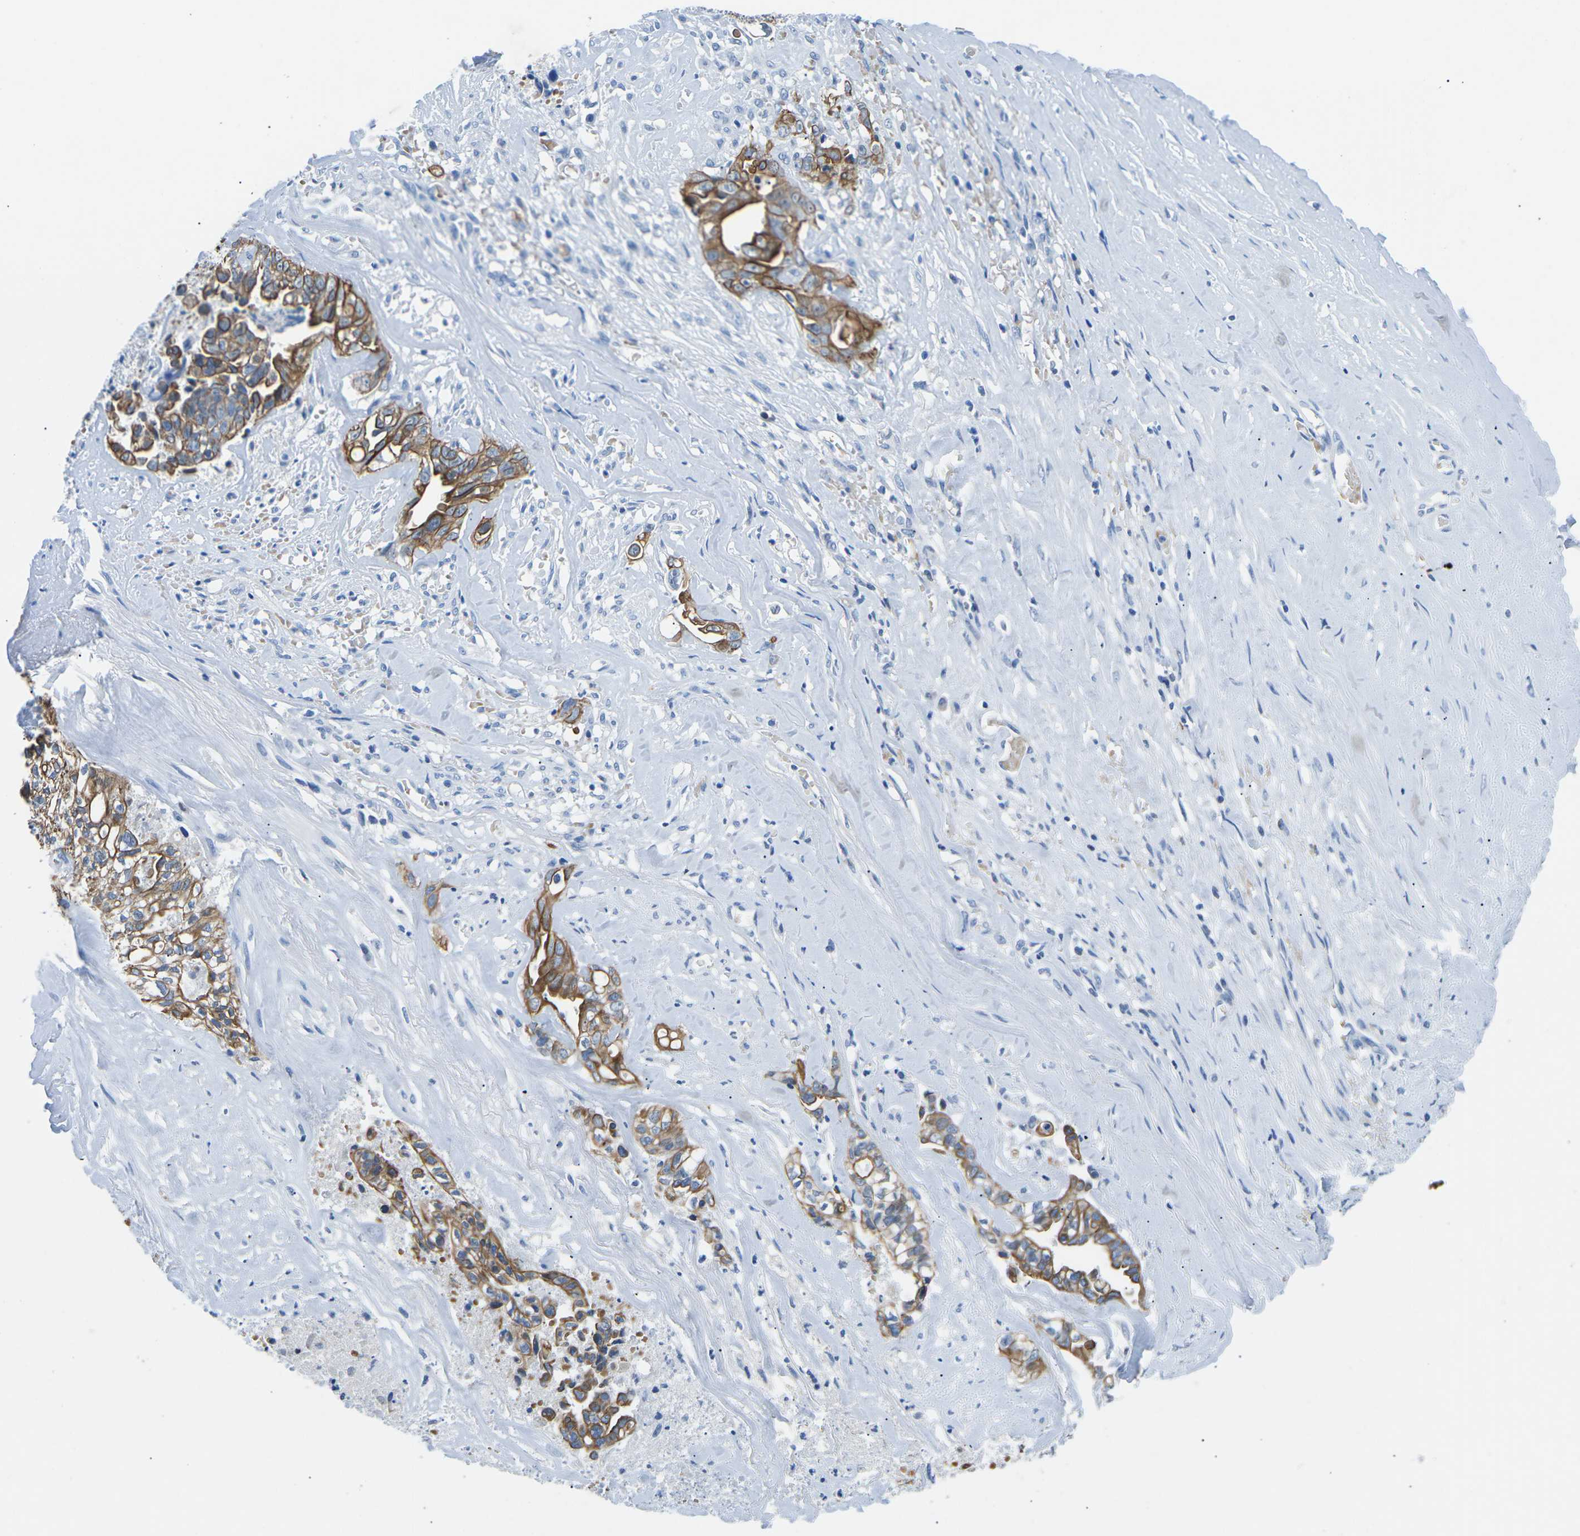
{"staining": {"intensity": "strong", "quantity": ">75%", "location": "cytoplasmic/membranous"}, "tissue": "liver cancer", "cell_type": "Tumor cells", "image_type": "cancer", "snomed": [{"axis": "morphology", "description": "Cholangiocarcinoma"}, {"axis": "topography", "description": "Liver"}], "caption": "Human liver cancer (cholangiocarcinoma) stained with a brown dye reveals strong cytoplasmic/membranous positive staining in approximately >75% of tumor cells.", "gene": "TM6SF1", "patient": {"sex": "female", "age": 70}}